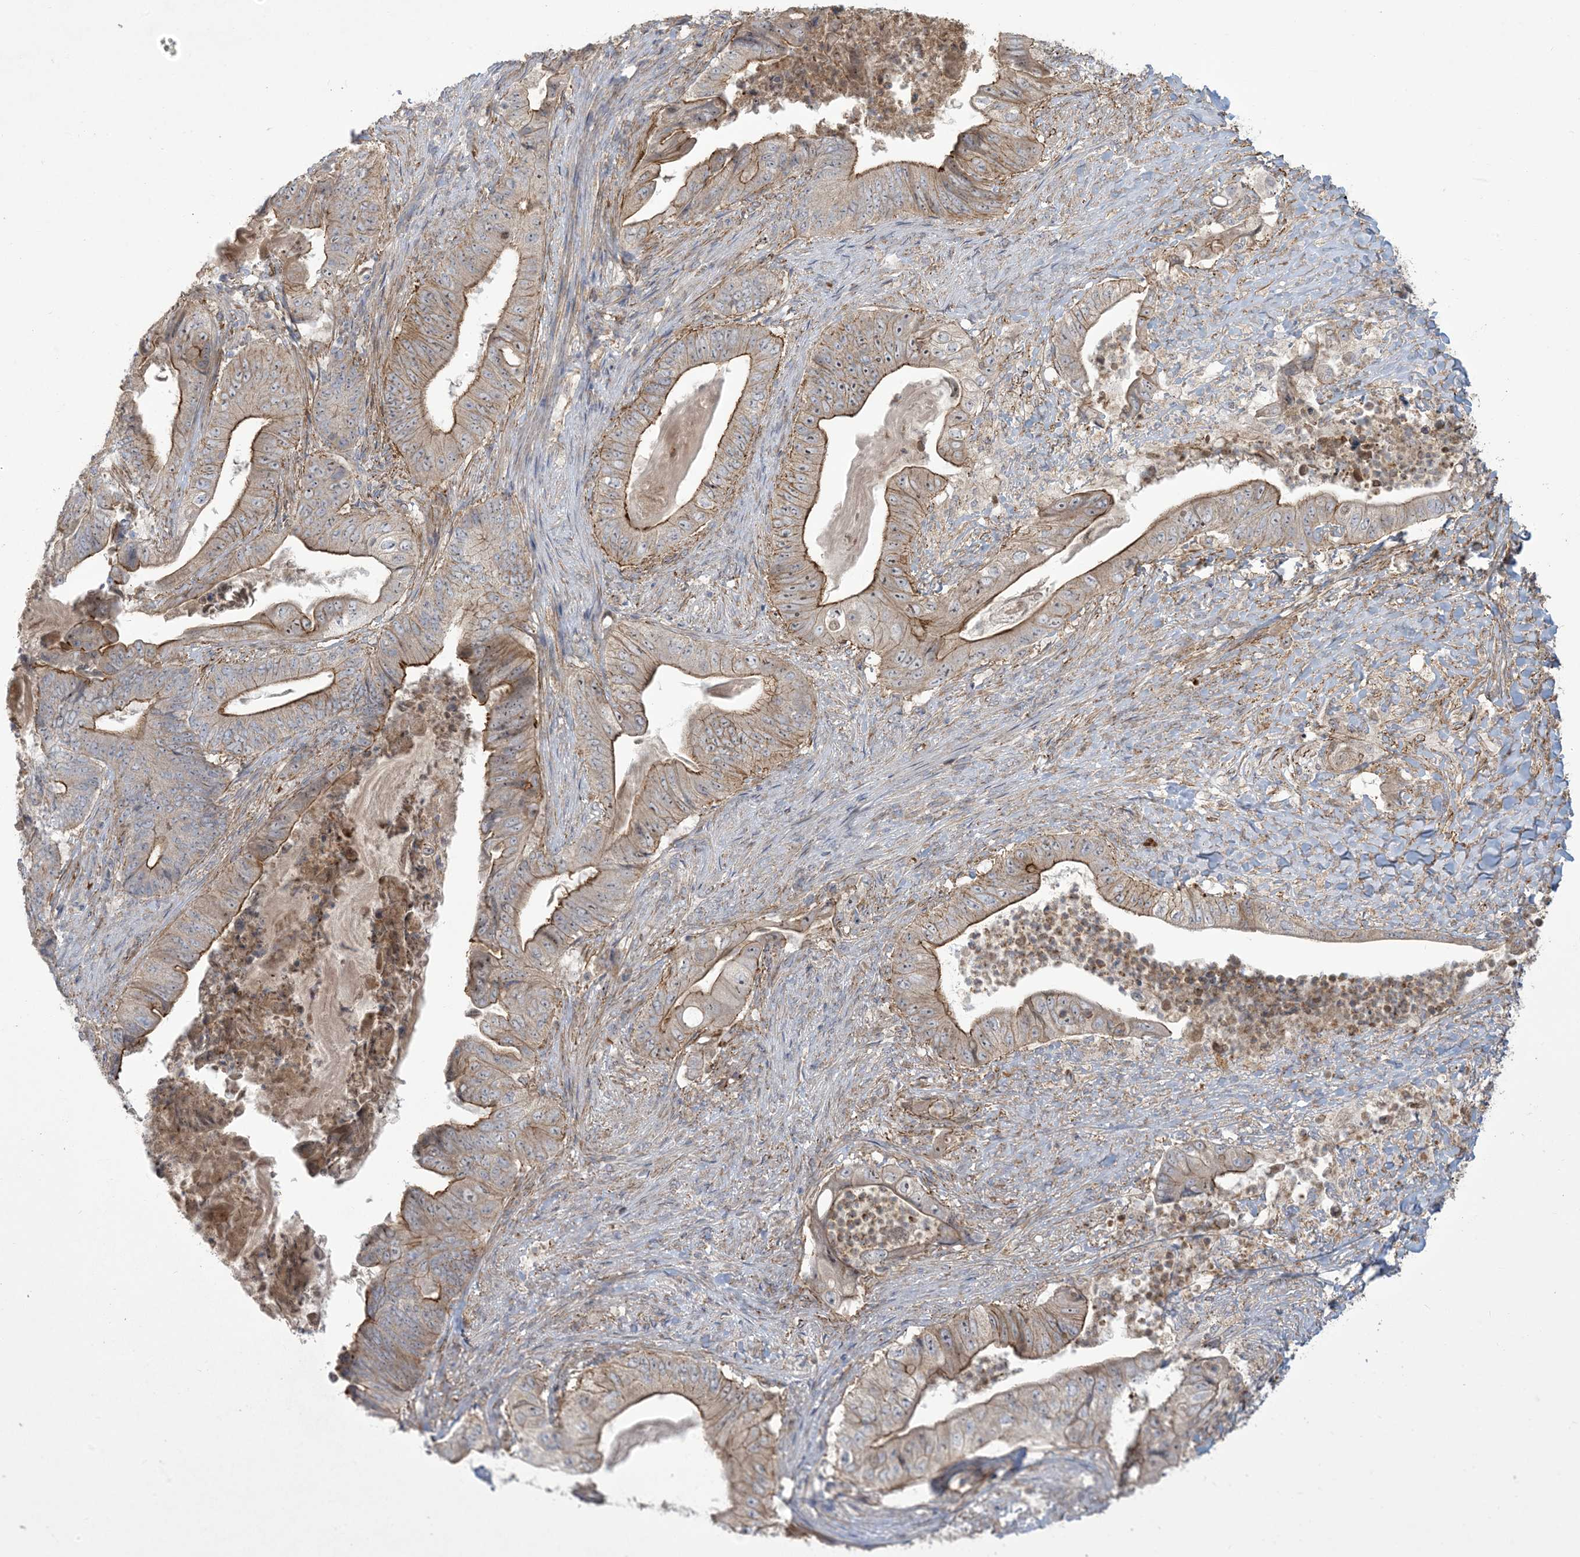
{"staining": {"intensity": "moderate", "quantity": "25%-75%", "location": "cytoplasmic/membranous"}, "tissue": "stomach cancer", "cell_type": "Tumor cells", "image_type": "cancer", "snomed": [{"axis": "morphology", "description": "Adenocarcinoma, NOS"}, {"axis": "topography", "description": "Stomach"}], "caption": "Immunohistochemistry photomicrograph of stomach adenocarcinoma stained for a protein (brown), which shows medium levels of moderate cytoplasmic/membranous positivity in about 25%-75% of tumor cells.", "gene": "KLHL18", "patient": {"sex": "female", "age": 73}}